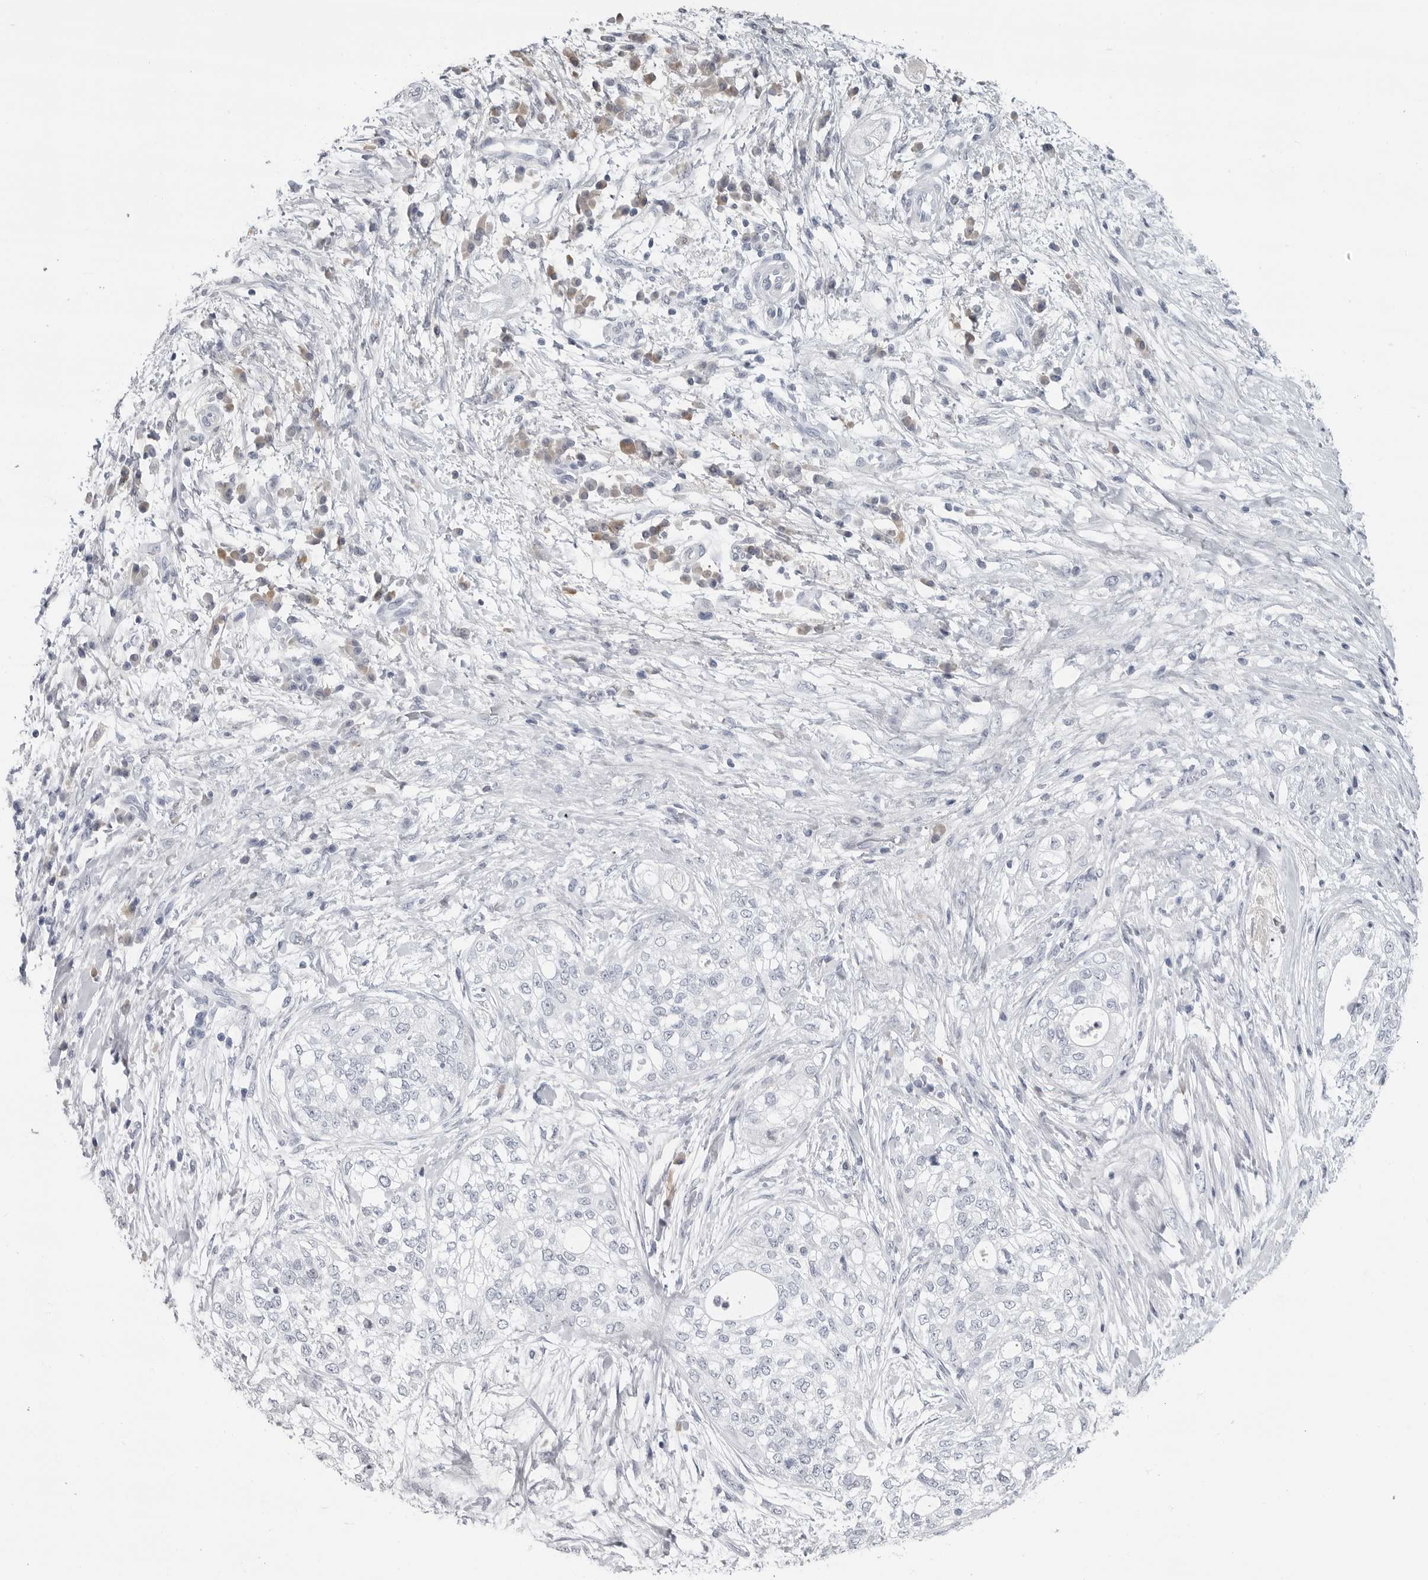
{"staining": {"intensity": "negative", "quantity": "none", "location": "none"}, "tissue": "pancreatic cancer", "cell_type": "Tumor cells", "image_type": "cancer", "snomed": [{"axis": "morphology", "description": "Adenocarcinoma, NOS"}, {"axis": "topography", "description": "Pancreas"}], "caption": "Adenocarcinoma (pancreatic) was stained to show a protein in brown. There is no significant expression in tumor cells. (DAB (3,3'-diaminobenzidine) immunohistochemistry (IHC) visualized using brightfield microscopy, high magnification).", "gene": "AMPD1", "patient": {"sex": "male", "age": 72}}